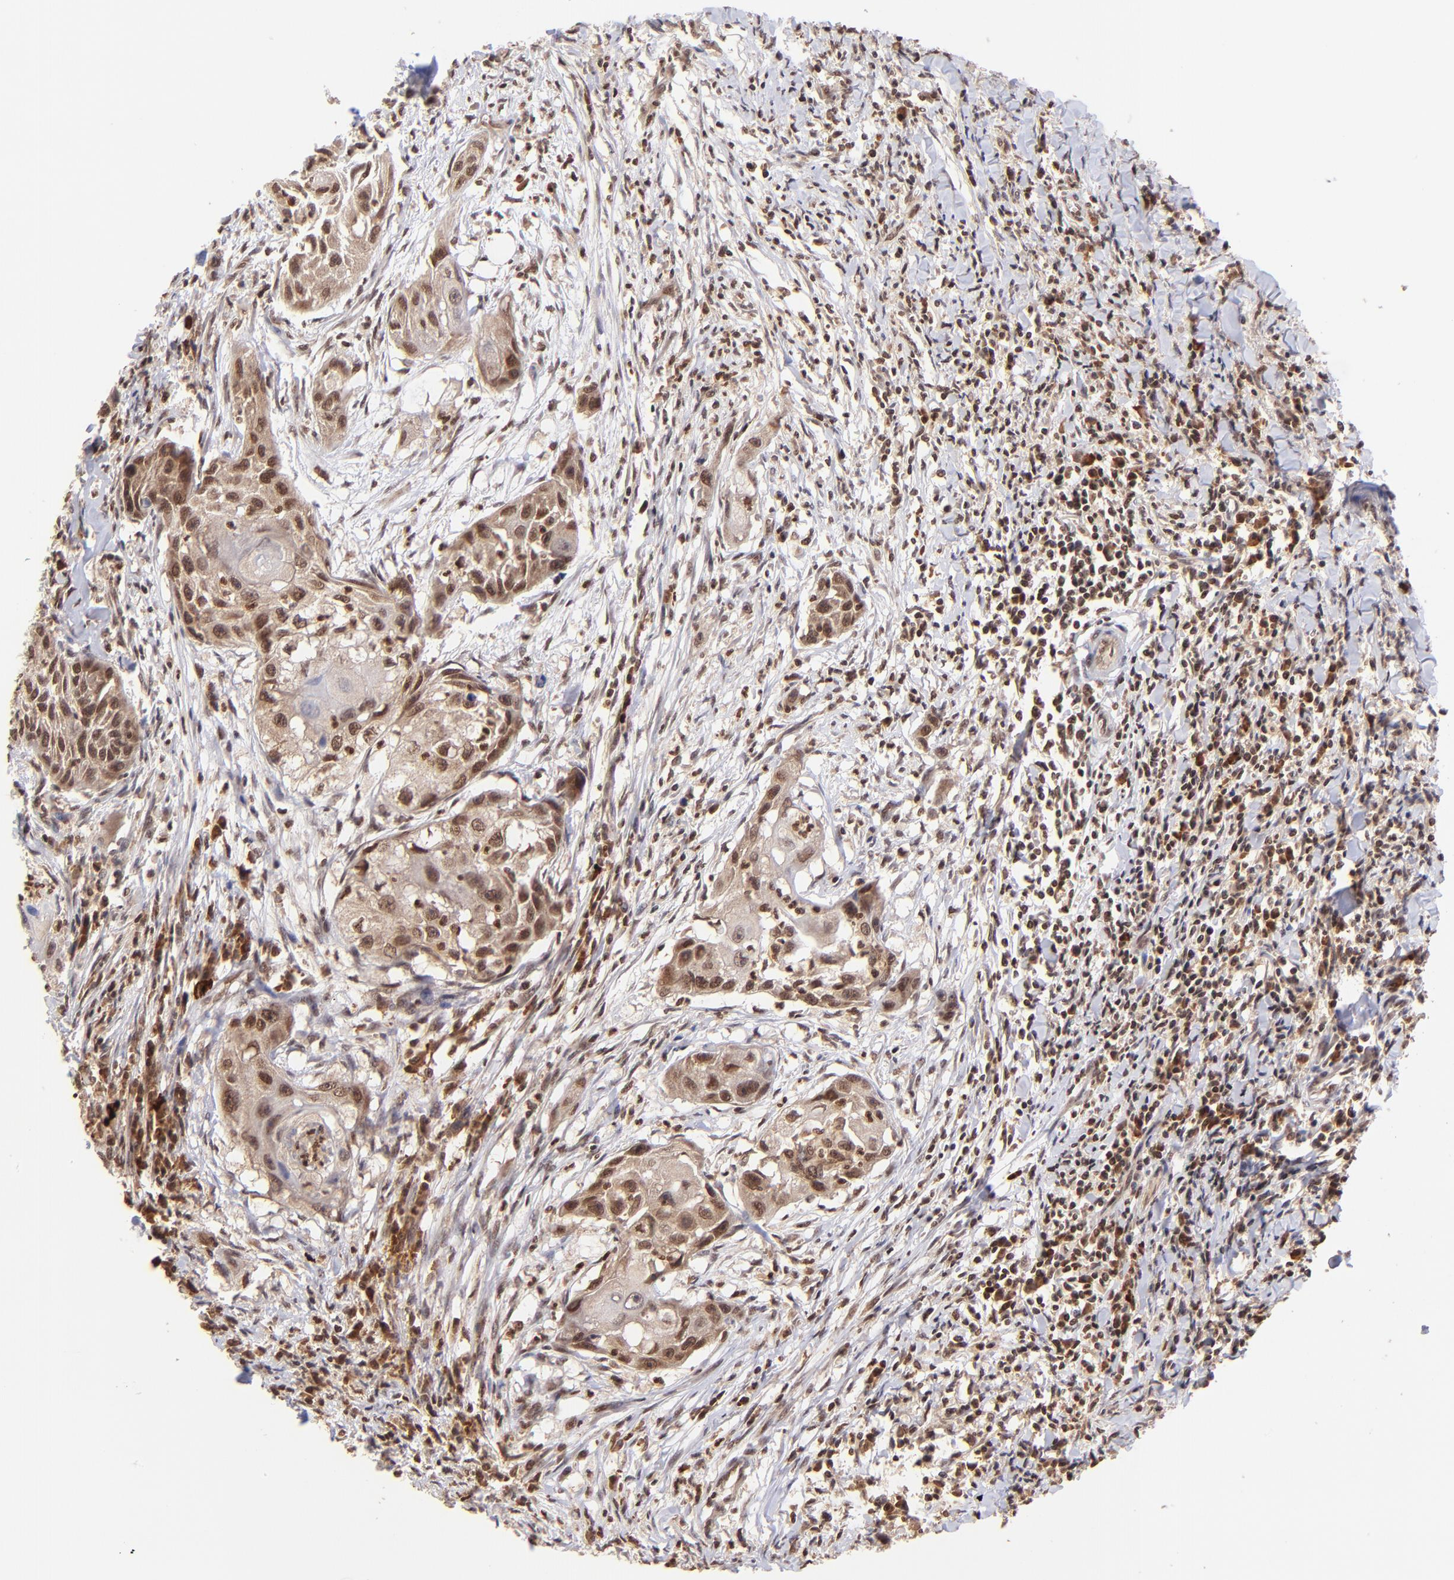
{"staining": {"intensity": "moderate", "quantity": ">75%", "location": "cytoplasmic/membranous,nuclear"}, "tissue": "head and neck cancer", "cell_type": "Tumor cells", "image_type": "cancer", "snomed": [{"axis": "morphology", "description": "Squamous cell carcinoma, NOS"}, {"axis": "topography", "description": "Head-Neck"}], "caption": "An immunohistochemistry (IHC) micrograph of neoplastic tissue is shown. Protein staining in brown shows moderate cytoplasmic/membranous and nuclear positivity in head and neck squamous cell carcinoma within tumor cells. Nuclei are stained in blue.", "gene": "WDR25", "patient": {"sex": "male", "age": 64}}